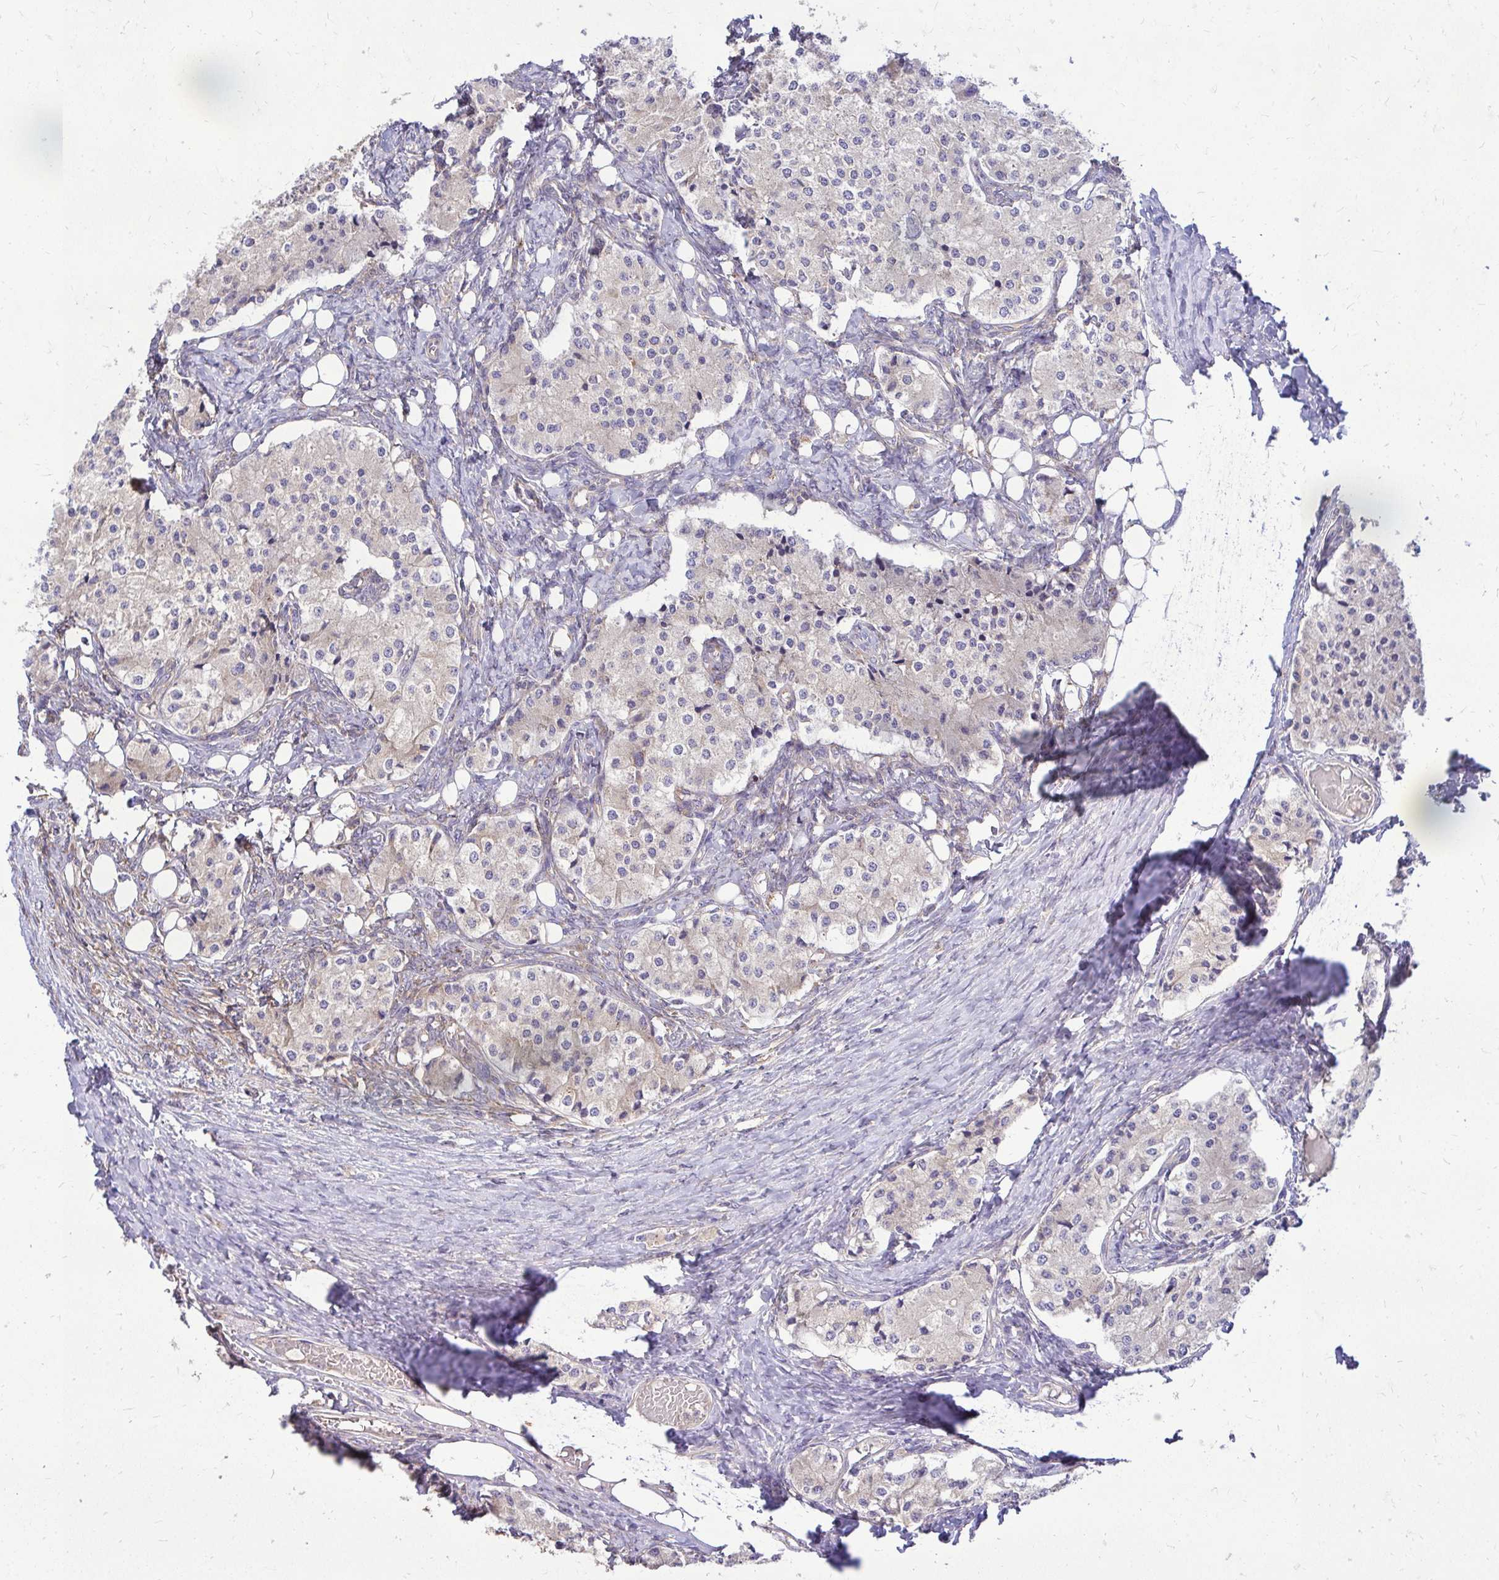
{"staining": {"intensity": "negative", "quantity": "none", "location": "none"}, "tissue": "carcinoid", "cell_type": "Tumor cells", "image_type": "cancer", "snomed": [{"axis": "morphology", "description": "Carcinoid, malignant, NOS"}, {"axis": "topography", "description": "Colon"}], "caption": "Immunohistochemistry (IHC) of carcinoid exhibits no positivity in tumor cells.", "gene": "FMR1", "patient": {"sex": "female", "age": 52}}